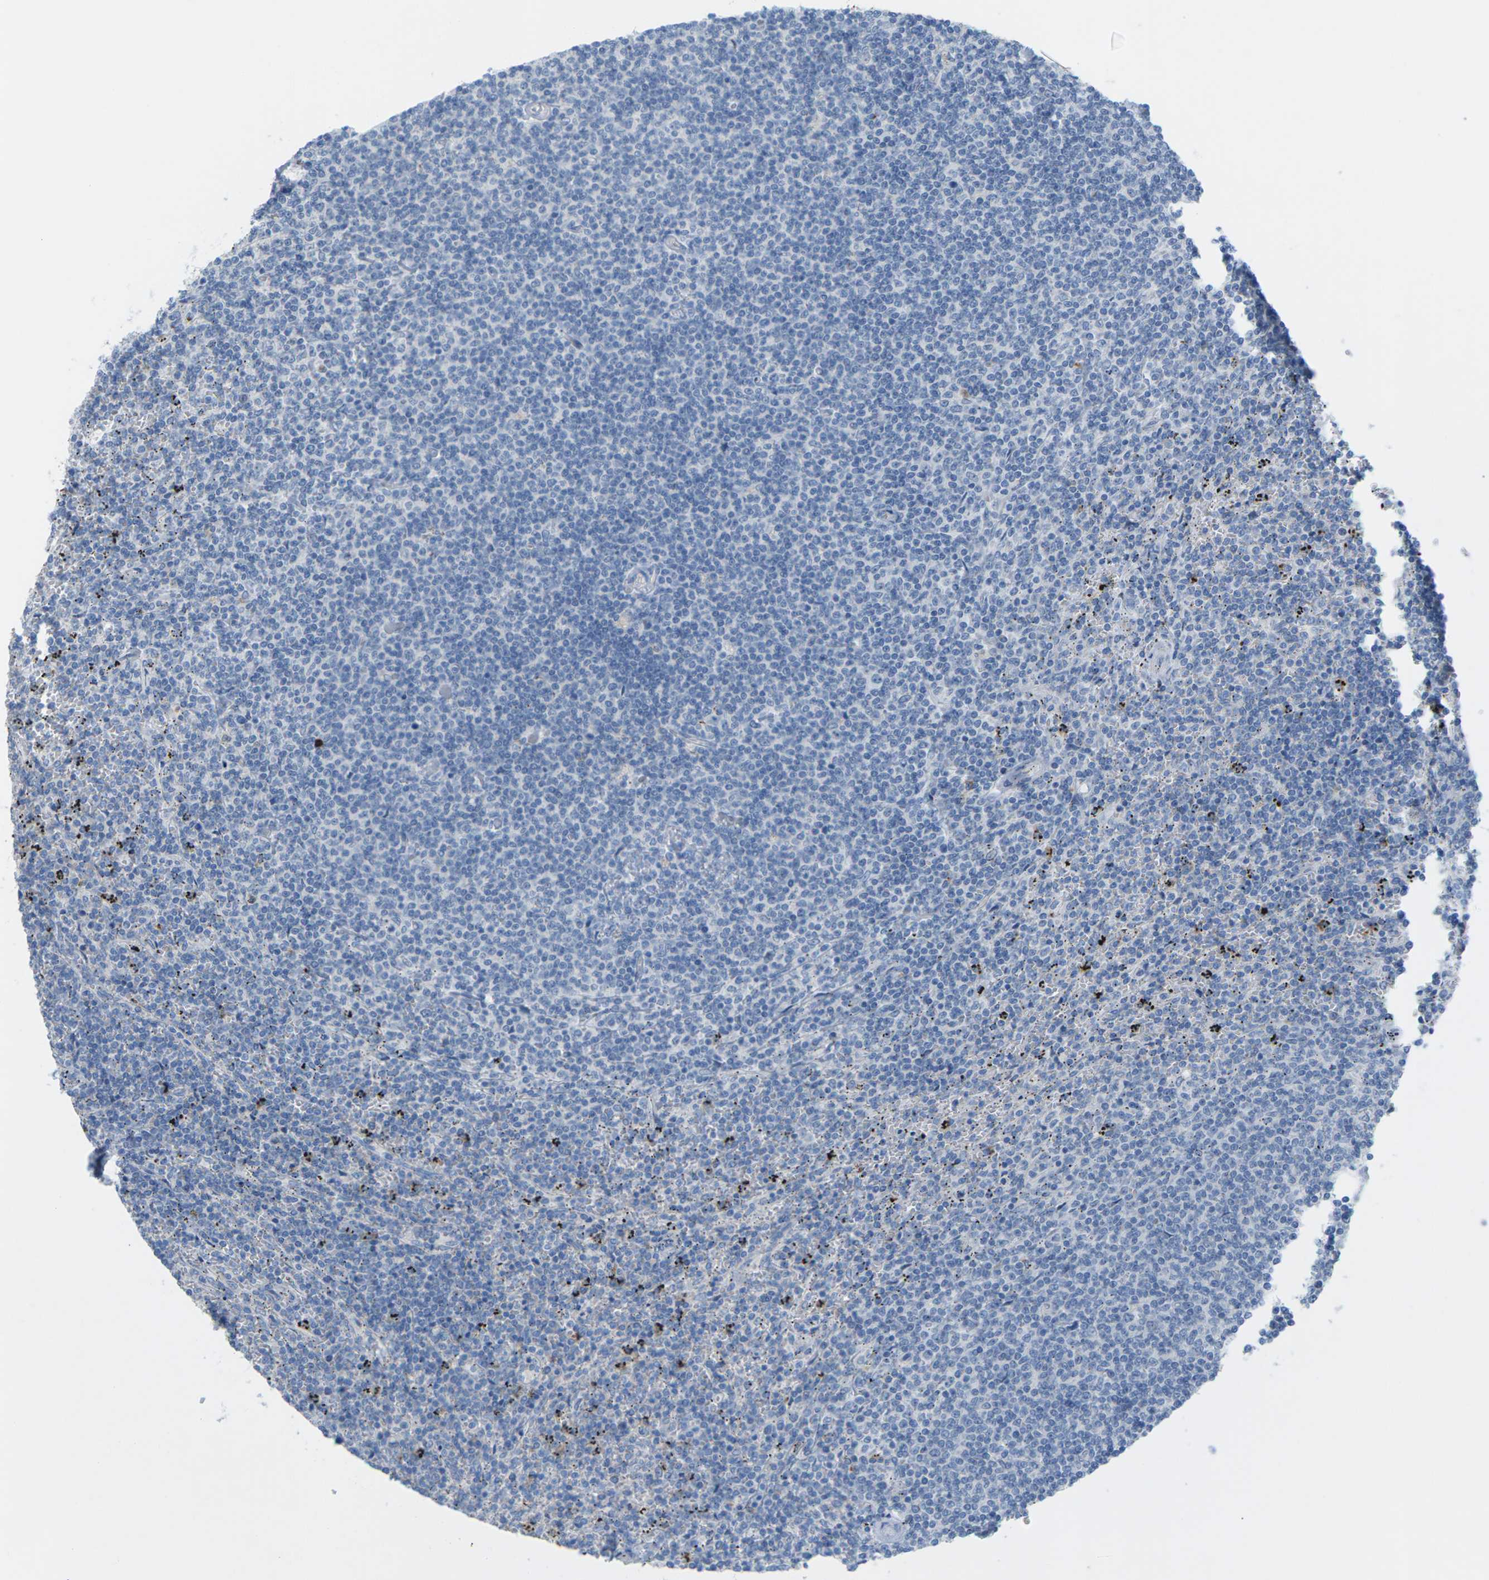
{"staining": {"intensity": "negative", "quantity": "none", "location": "none"}, "tissue": "lymphoma", "cell_type": "Tumor cells", "image_type": "cancer", "snomed": [{"axis": "morphology", "description": "Malignant lymphoma, non-Hodgkin's type, Low grade"}, {"axis": "topography", "description": "Spleen"}], "caption": "A histopathology image of human low-grade malignant lymphoma, non-Hodgkin's type is negative for staining in tumor cells.", "gene": "CLDN3", "patient": {"sex": "female", "age": 50}}